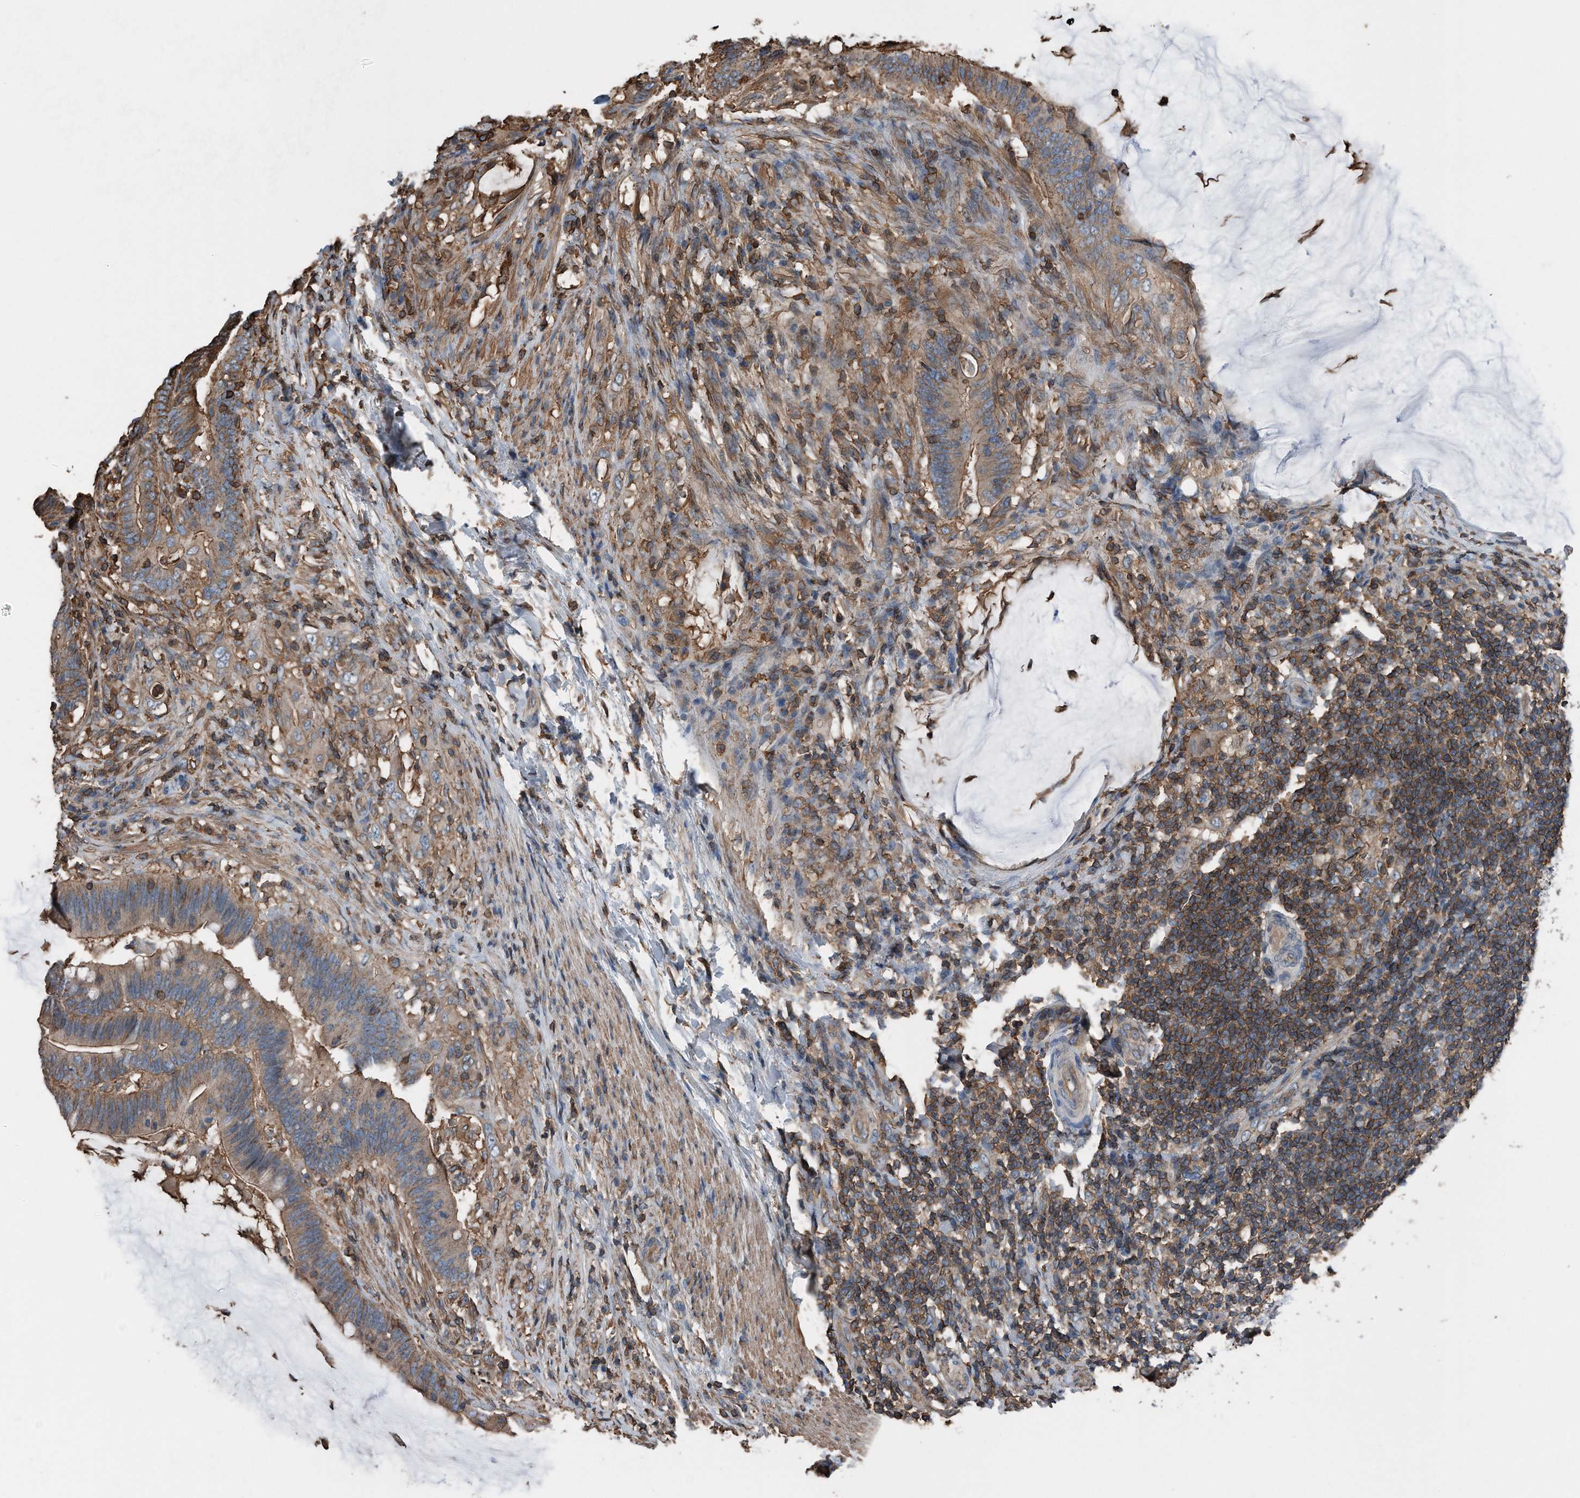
{"staining": {"intensity": "moderate", "quantity": "25%-75%", "location": "cytoplasmic/membranous"}, "tissue": "colorectal cancer", "cell_type": "Tumor cells", "image_type": "cancer", "snomed": [{"axis": "morphology", "description": "Adenocarcinoma, NOS"}, {"axis": "topography", "description": "Colon"}], "caption": "An image showing moderate cytoplasmic/membranous staining in about 25%-75% of tumor cells in colorectal cancer, as visualized by brown immunohistochemical staining.", "gene": "RSPO3", "patient": {"sex": "female", "age": 66}}